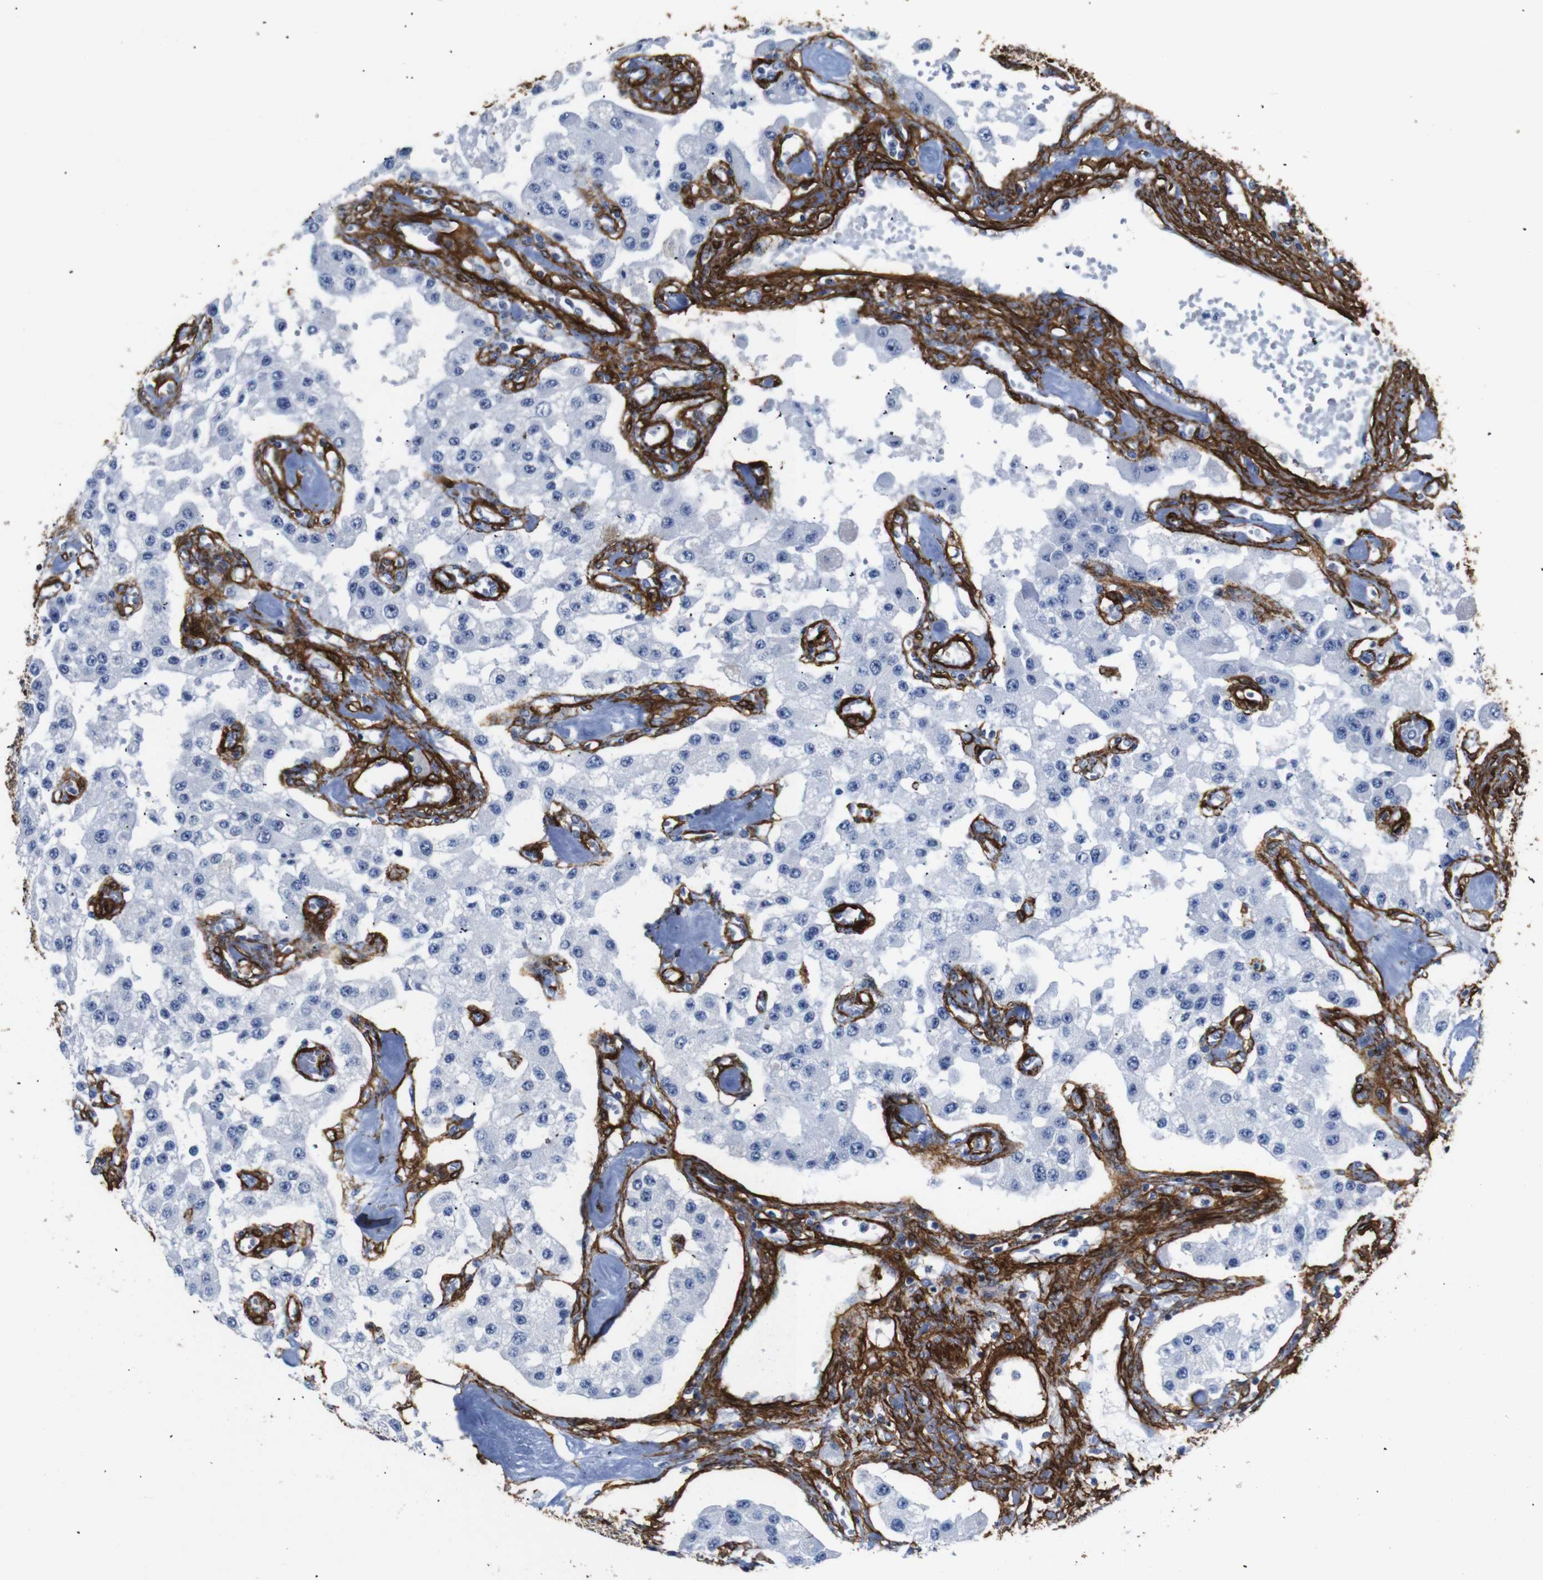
{"staining": {"intensity": "negative", "quantity": "none", "location": "none"}, "tissue": "carcinoid", "cell_type": "Tumor cells", "image_type": "cancer", "snomed": [{"axis": "morphology", "description": "Carcinoid, malignant, NOS"}, {"axis": "topography", "description": "Pancreas"}], "caption": "An image of human carcinoid is negative for staining in tumor cells. (DAB immunohistochemistry with hematoxylin counter stain).", "gene": "ACTA2", "patient": {"sex": "male", "age": 41}}